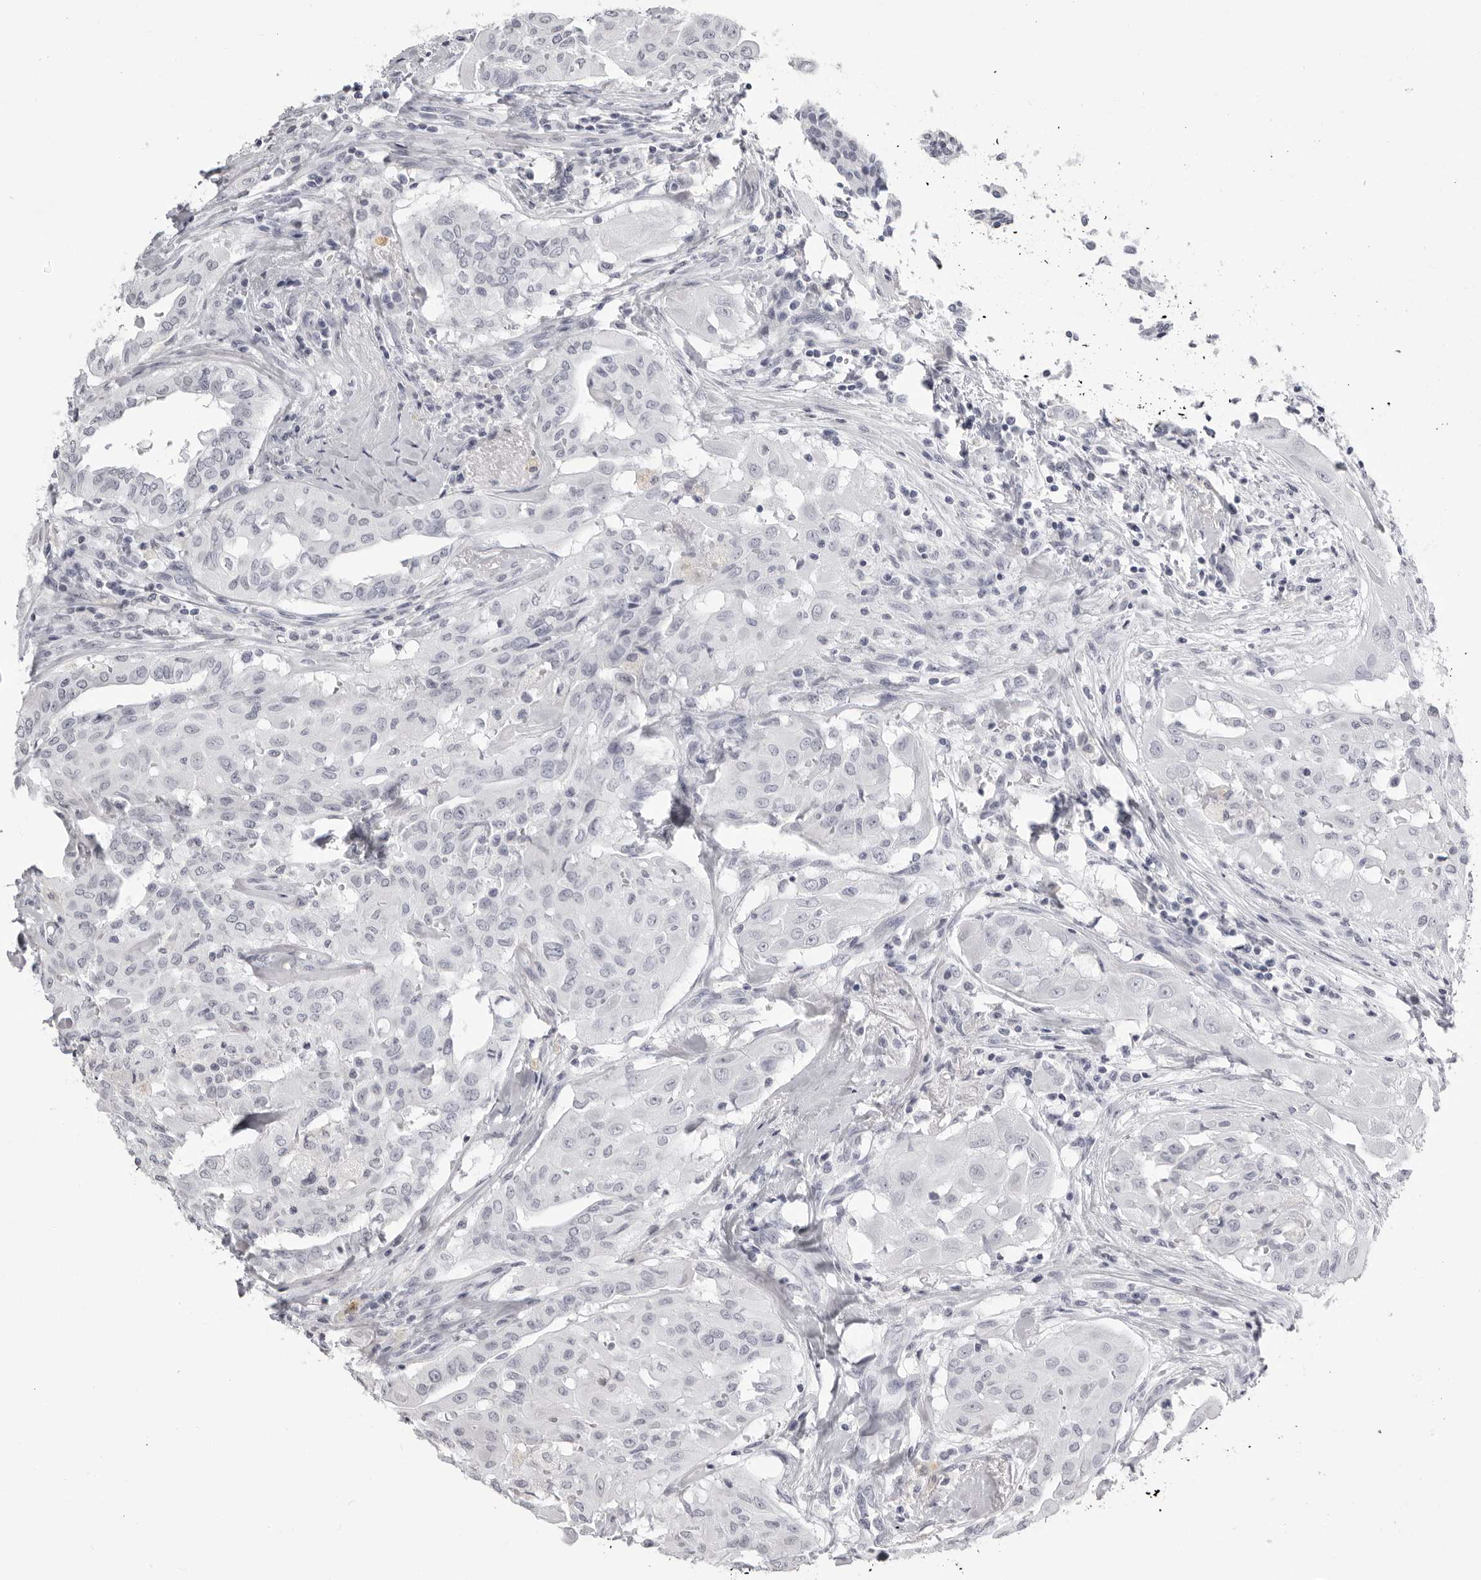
{"staining": {"intensity": "negative", "quantity": "none", "location": "none"}, "tissue": "thyroid cancer", "cell_type": "Tumor cells", "image_type": "cancer", "snomed": [{"axis": "morphology", "description": "Papillary adenocarcinoma, NOS"}, {"axis": "topography", "description": "Thyroid gland"}], "caption": "Papillary adenocarcinoma (thyroid) was stained to show a protein in brown. There is no significant staining in tumor cells. (Stains: DAB (3,3'-diaminobenzidine) immunohistochemistry (IHC) with hematoxylin counter stain, Microscopy: brightfield microscopy at high magnification).", "gene": "CST1", "patient": {"sex": "female", "age": 59}}